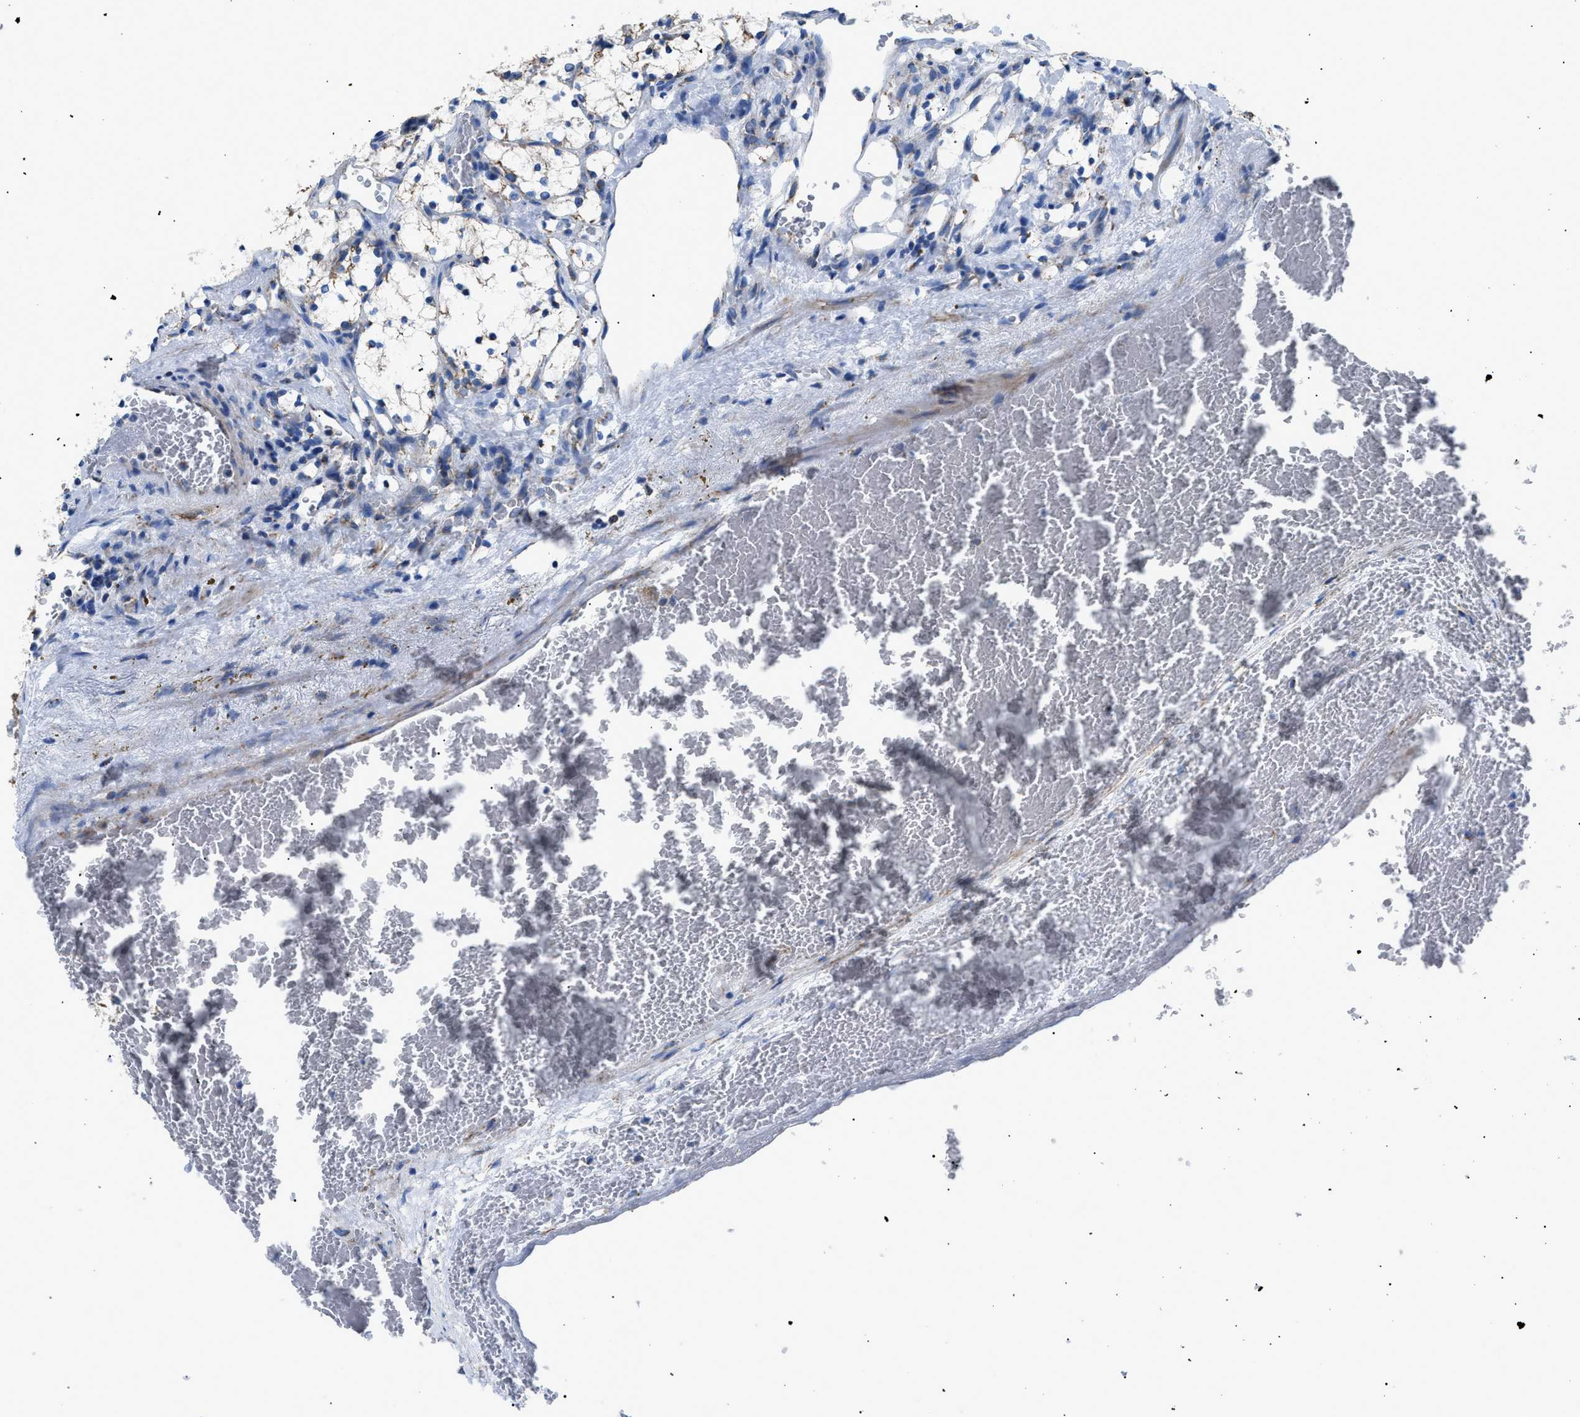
{"staining": {"intensity": "moderate", "quantity": "<25%", "location": "cytoplasmic/membranous"}, "tissue": "renal cancer", "cell_type": "Tumor cells", "image_type": "cancer", "snomed": [{"axis": "morphology", "description": "Adenocarcinoma, NOS"}, {"axis": "topography", "description": "Kidney"}], "caption": "Immunohistochemistry (DAB) staining of human renal cancer (adenocarcinoma) reveals moderate cytoplasmic/membranous protein expression in approximately <25% of tumor cells.", "gene": "PHB2", "patient": {"sex": "female", "age": 69}}